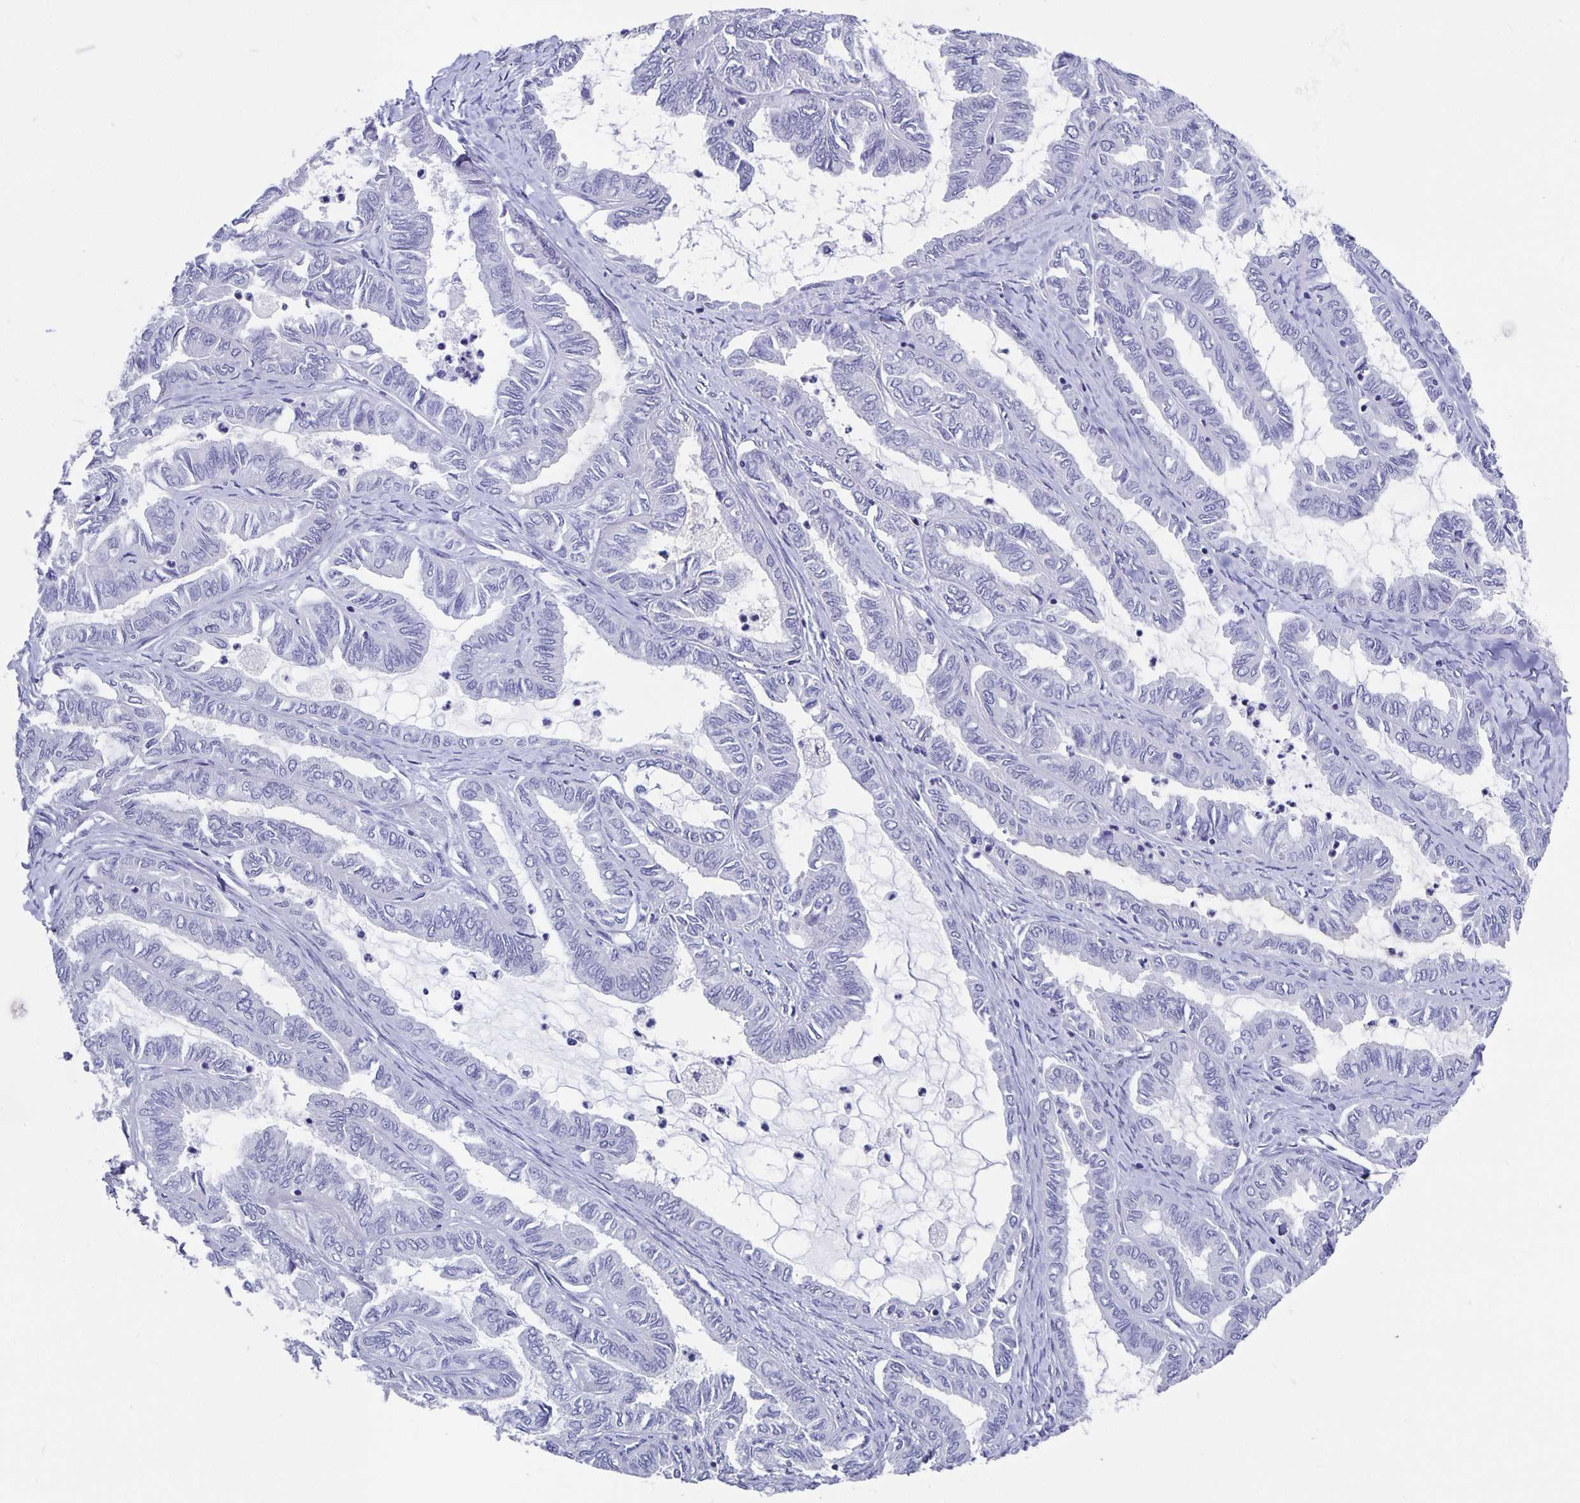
{"staining": {"intensity": "negative", "quantity": "none", "location": "none"}, "tissue": "ovarian cancer", "cell_type": "Tumor cells", "image_type": "cancer", "snomed": [{"axis": "morphology", "description": "Carcinoma, endometroid"}, {"axis": "topography", "description": "Ovary"}], "caption": "High magnification brightfield microscopy of ovarian cancer (endometroid carcinoma) stained with DAB (brown) and counterstained with hematoxylin (blue): tumor cells show no significant staining.", "gene": "ODF3B", "patient": {"sex": "female", "age": 70}}